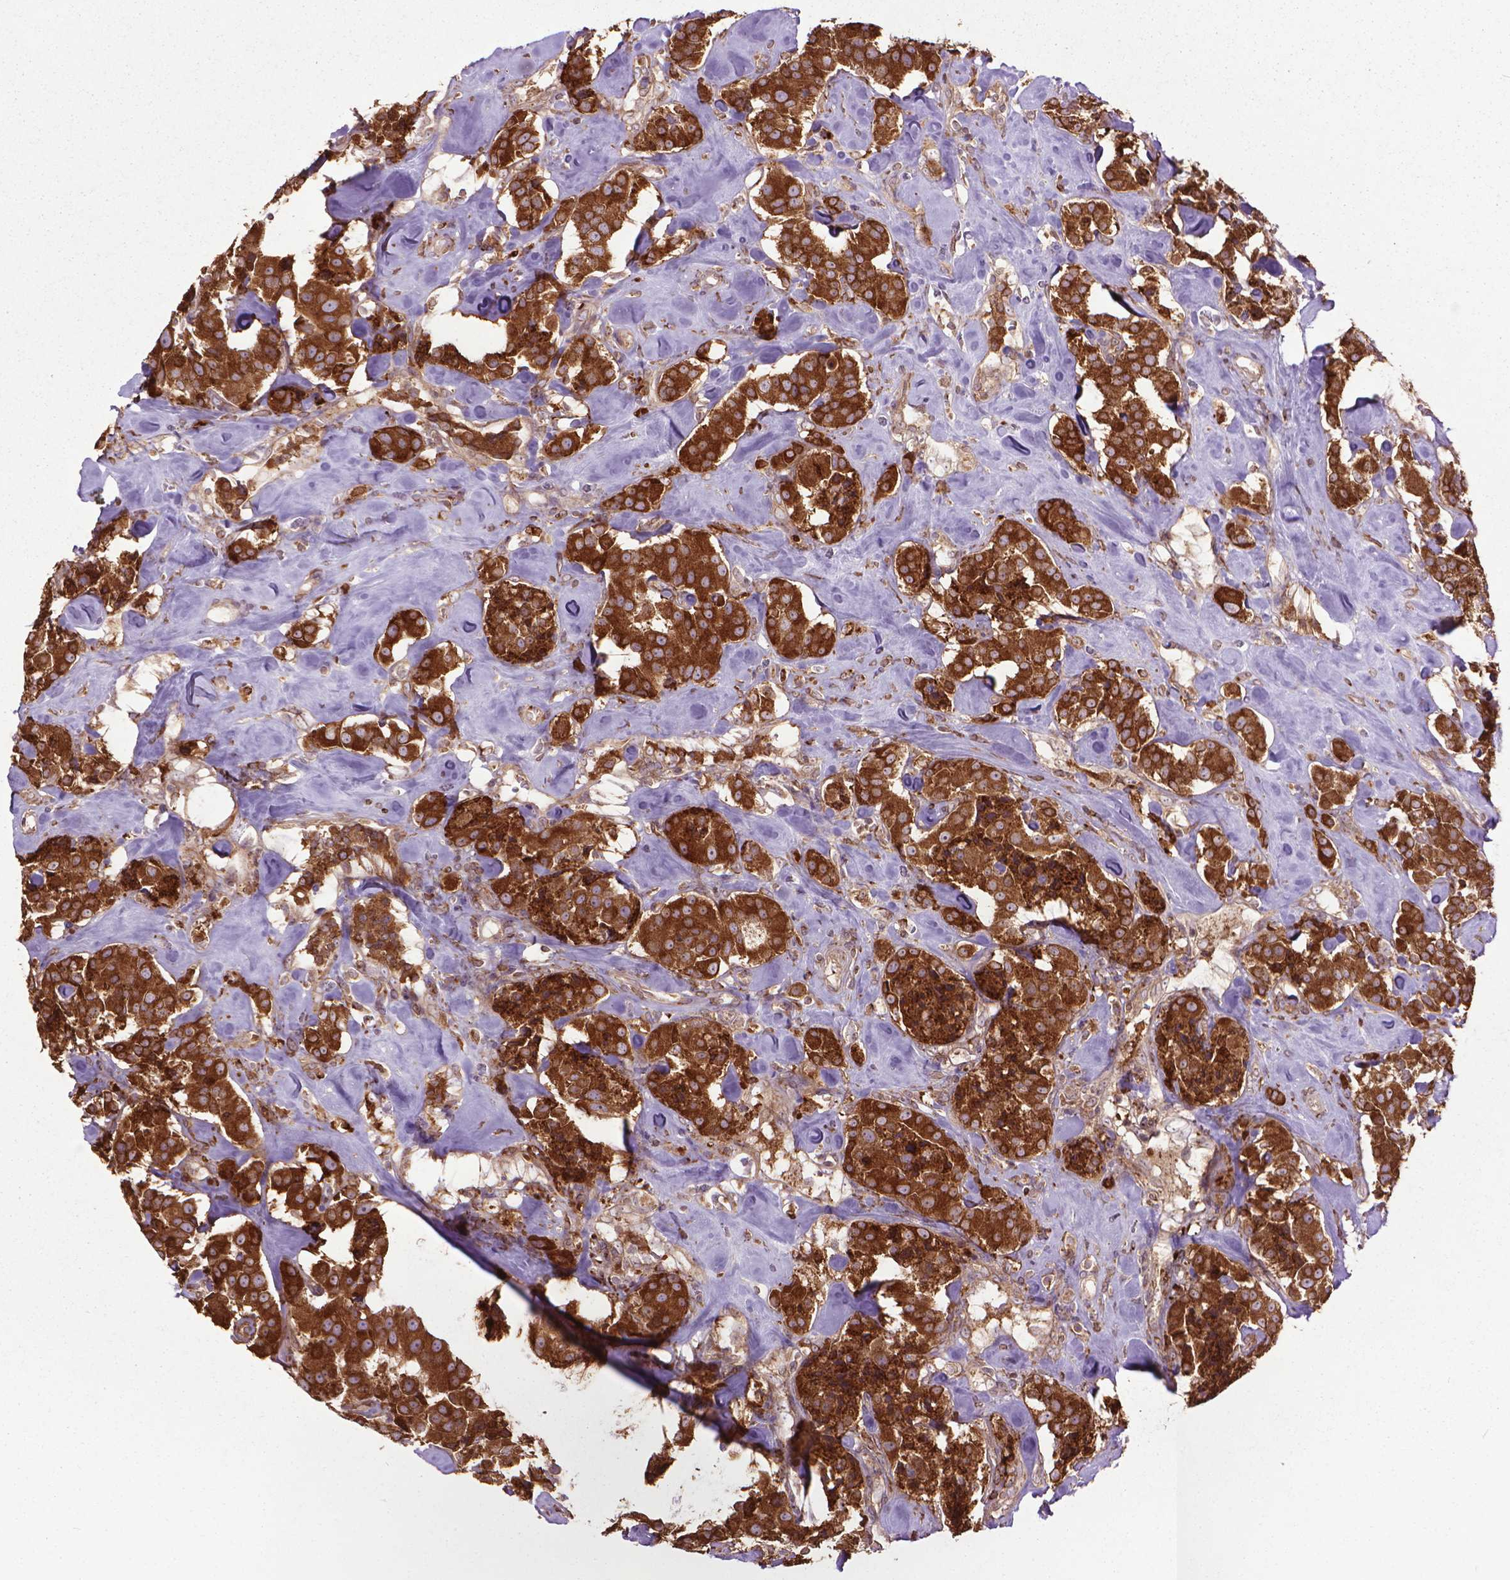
{"staining": {"intensity": "strong", "quantity": ">75%", "location": "cytoplasmic/membranous"}, "tissue": "carcinoid", "cell_type": "Tumor cells", "image_type": "cancer", "snomed": [{"axis": "morphology", "description": "Carcinoid, malignant, NOS"}, {"axis": "topography", "description": "Pancreas"}], "caption": "Human carcinoid stained with a protein marker demonstrates strong staining in tumor cells.", "gene": "GAS1", "patient": {"sex": "male", "age": 41}}